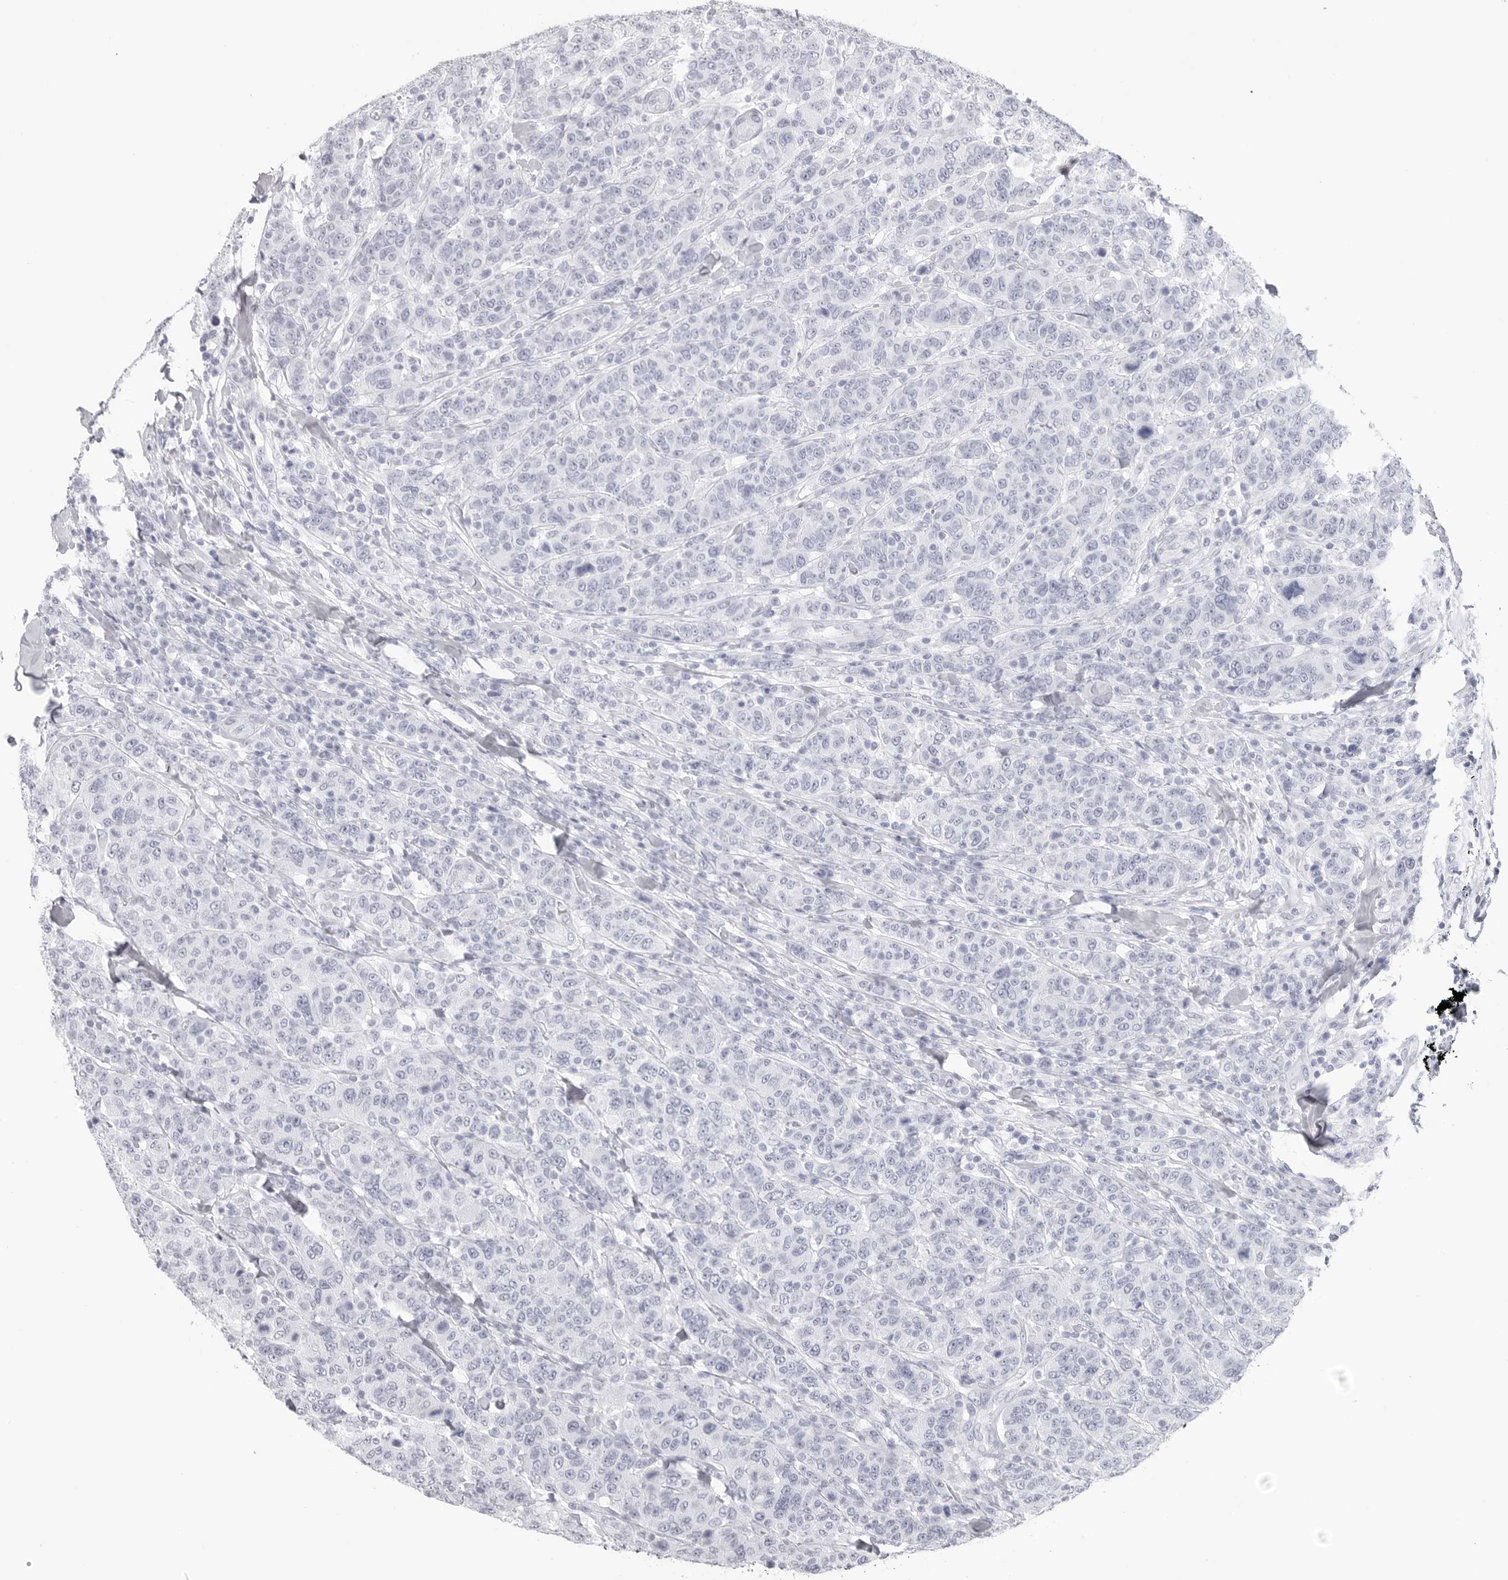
{"staining": {"intensity": "negative", "quantity": "none", "location": "none"}, "tissue": "breast cancer", "cell_type": "Tumor cells", "image_type": "cancer", "snomed": [{"axis": "morphology", "description": "Duct carcinoma"}, {"axis": "topography", "description": "Breast"}], "caption": "Breast cancer (infiltrating ductal carcinoma) was stained to show a protein in brown. There is no significant expression in tumor cells.", "gene": "CST2", "patient": {"sex": "female", "age": 37}}